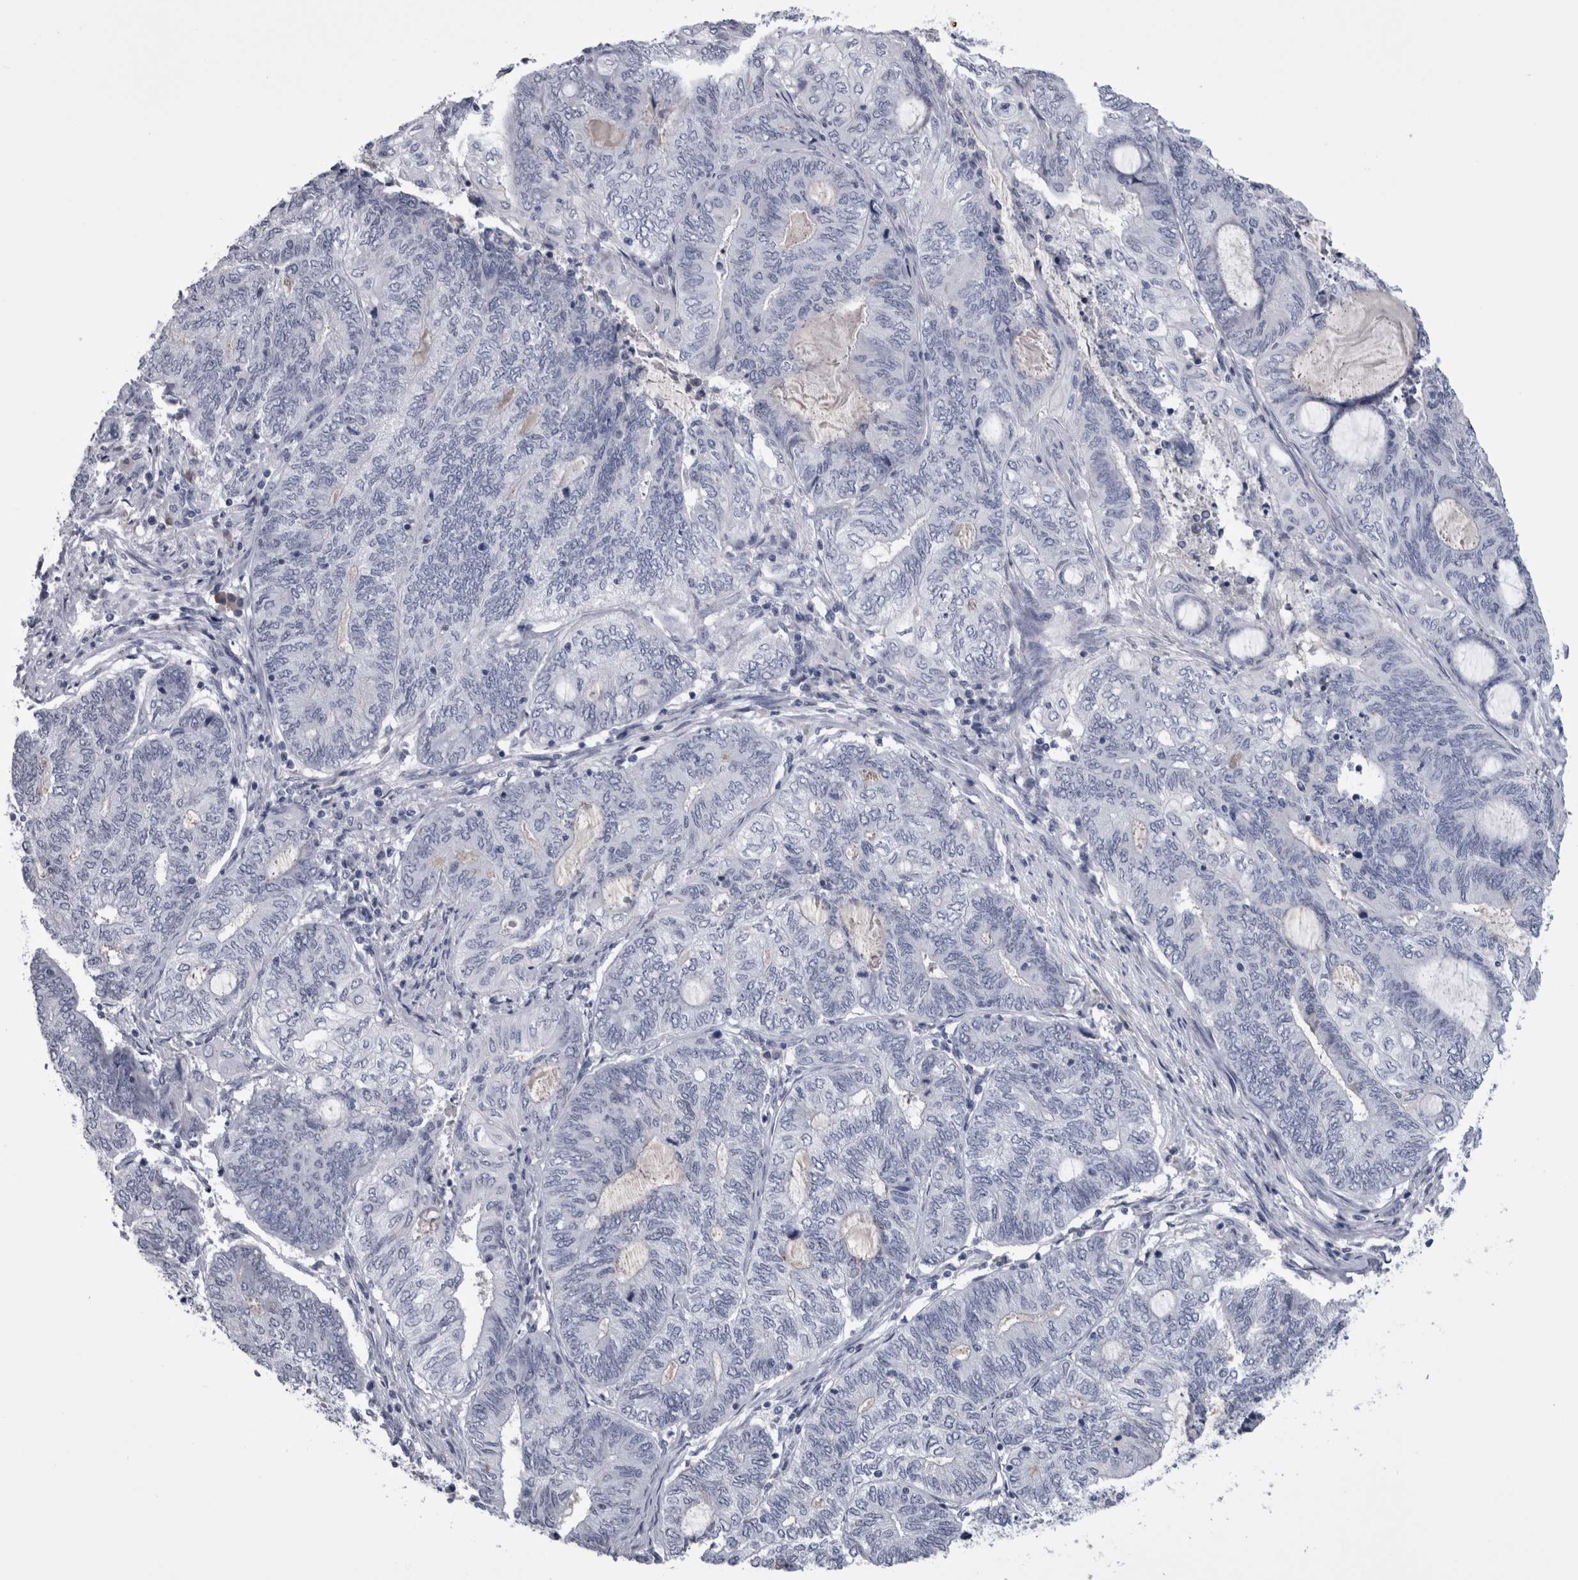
{"staining": {"intensity": "negative", "quantity": "none", "location": "none"}, "tissue": "endometrial cancer", "cell_type": "Tumor cells", "image_type": "cancer", "snomed": [{"axis": "morphology", "description": "Adenocarcinoma, NOS"}, {"axis": "topography", "description": "Uterus"}, {"axis": "topography", "description": "Endometrium"}], "caption": "Tumor cells show no significant expression in endometrial adenocarcinoma. The staining is performed using DAB (3,3'-diaminobenzidine) brown chromogen with nuclei counter-stained in using hematoxylin.", "gene": "PAX5", "patient": {"sex": "female", "age": 70}}